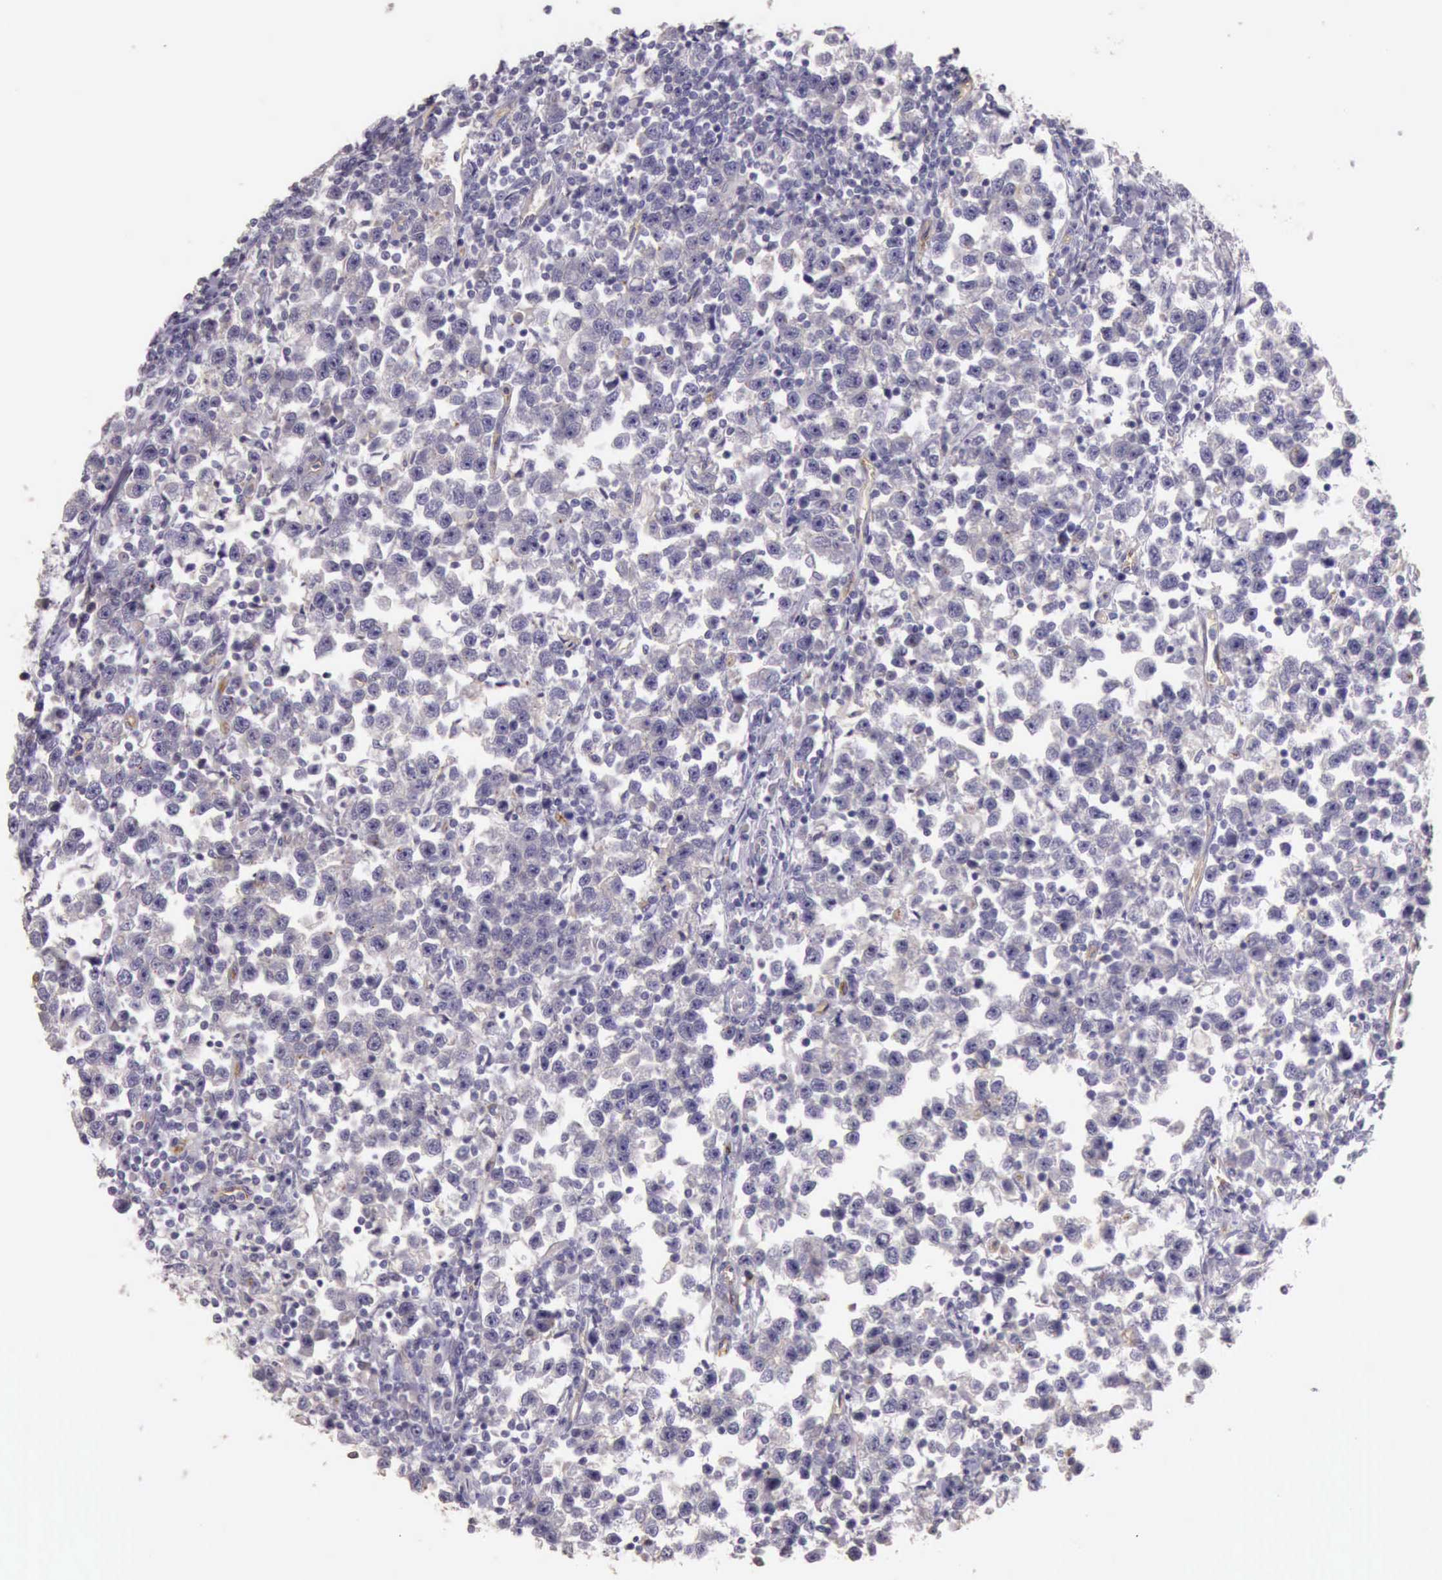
{"staining": {"intensity": "weak", "quantity": "<25%", "location": "cytoplasmic/membranous"}, "tissue": "testis cancer", "cell_type": "Tumor cells", "image_type": "cancer", "snomed": [{"axis": "morphology", "description": "Seminoma, NOS"}, {"axis": "topography", "description": "Testis"}], "caption": "Tumor cells are negative for protein expression in human testis seminoma. (DAB (3,3'-diaminobenzidine) immunohistochemistry (IHC), high magnification).", "gene": "TCEANC", "patient": {"sex": "male", "age": 43}}